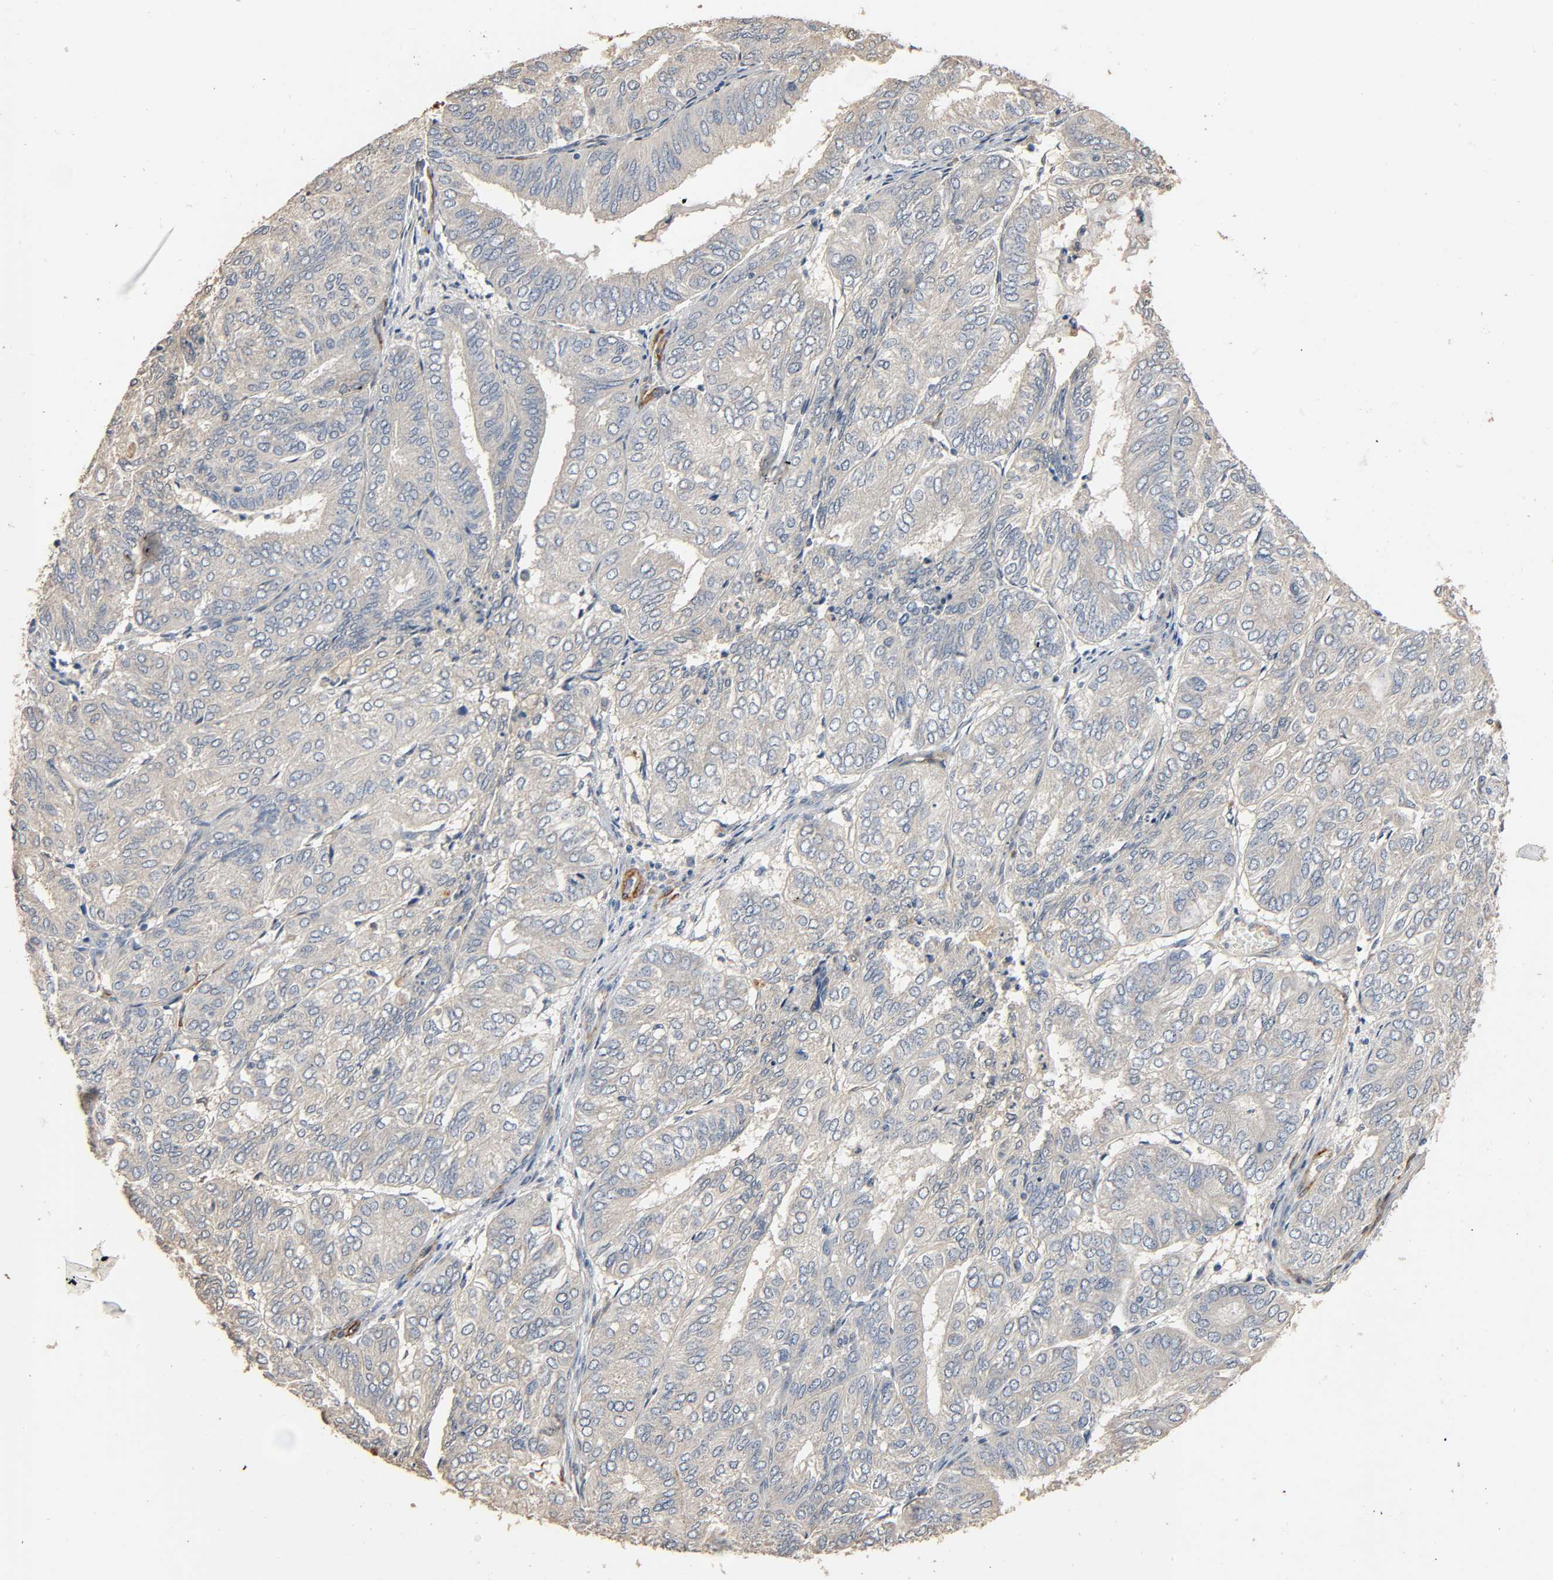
{"staining": {"intensity": "weak", "quantity": ">75%", "location": "cytoplasmic/membranous"}, "tissue": "endometrial cancer", "cell_type": "Tumor cells", "image_type": "cancer", "snomed": [{"axis": "morphology", "description": "Adenocarcinoma, NOS"}, {"axis": "topography", "description": "Uterus"}], "caption": "This photomicrograph displays endometrial cancer stained with immunohistochemistry to label a protein in brown. The cytoplasmic/membranous of tumor cells show weak positivity for the protein. Nuclei are counter-stained blue.", "gene": "GSTA3", "patient": {"sex": "female", "age": 60}}